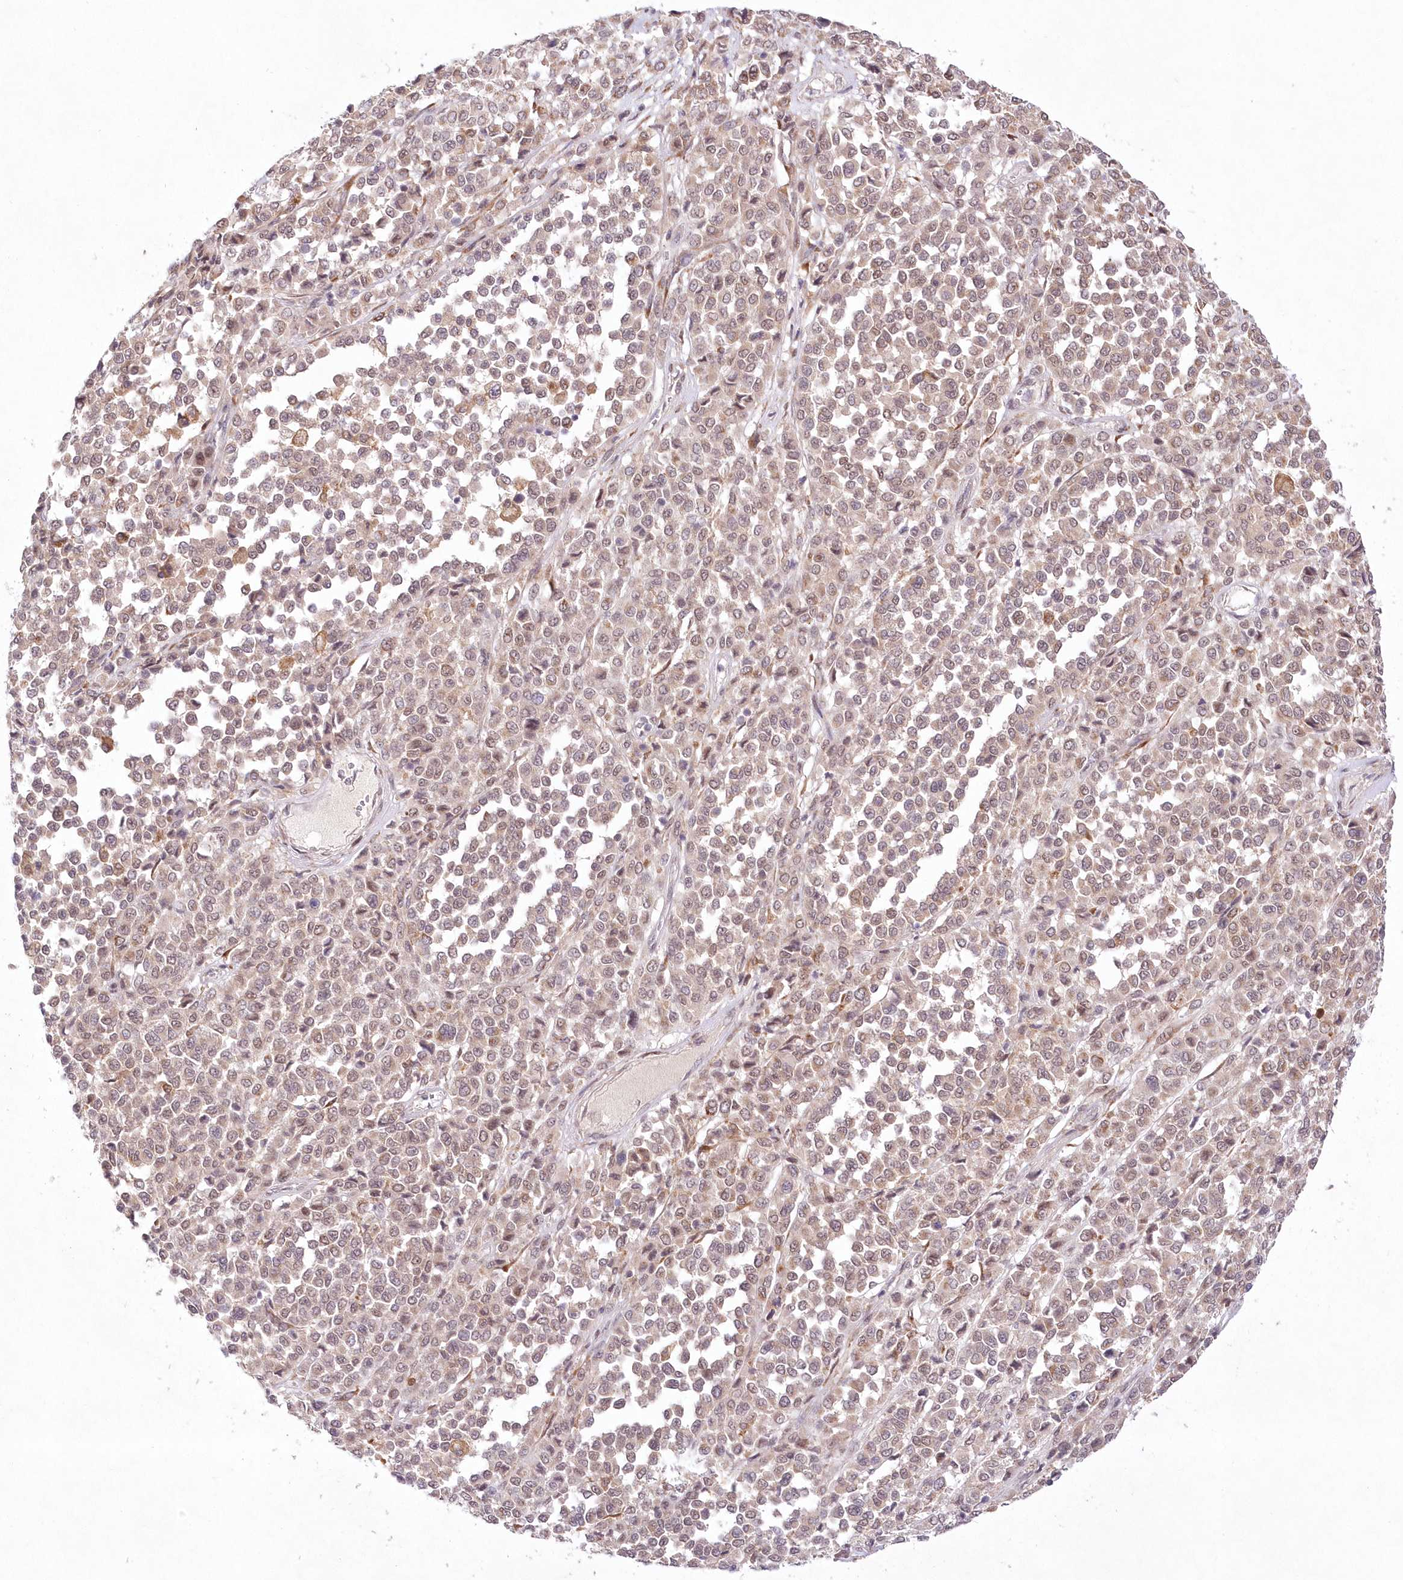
{"staining": {"intensity": "weak", "quantity": "25%-75%", "location": "nuclear"}, "tissue": "melanoma", "cell_type": "Tumor cells", "image_type": "cancer", "snomed": [{"axis": "morphology", "description": "Malignant melanoma, Metastatic site"}, {"axis": "topography", "description": "Pancreas"}], "caption": "DAB immunohistochemical staining of human malignant melanoma (metastatic site) shows weak nuclear protein expression in about 25%-75% of tumor cells. (Brightfield microscopy of DAB IHC at high magnification).", "gene": "LDB1", "patient": {"sex": "female", "age": 30}}